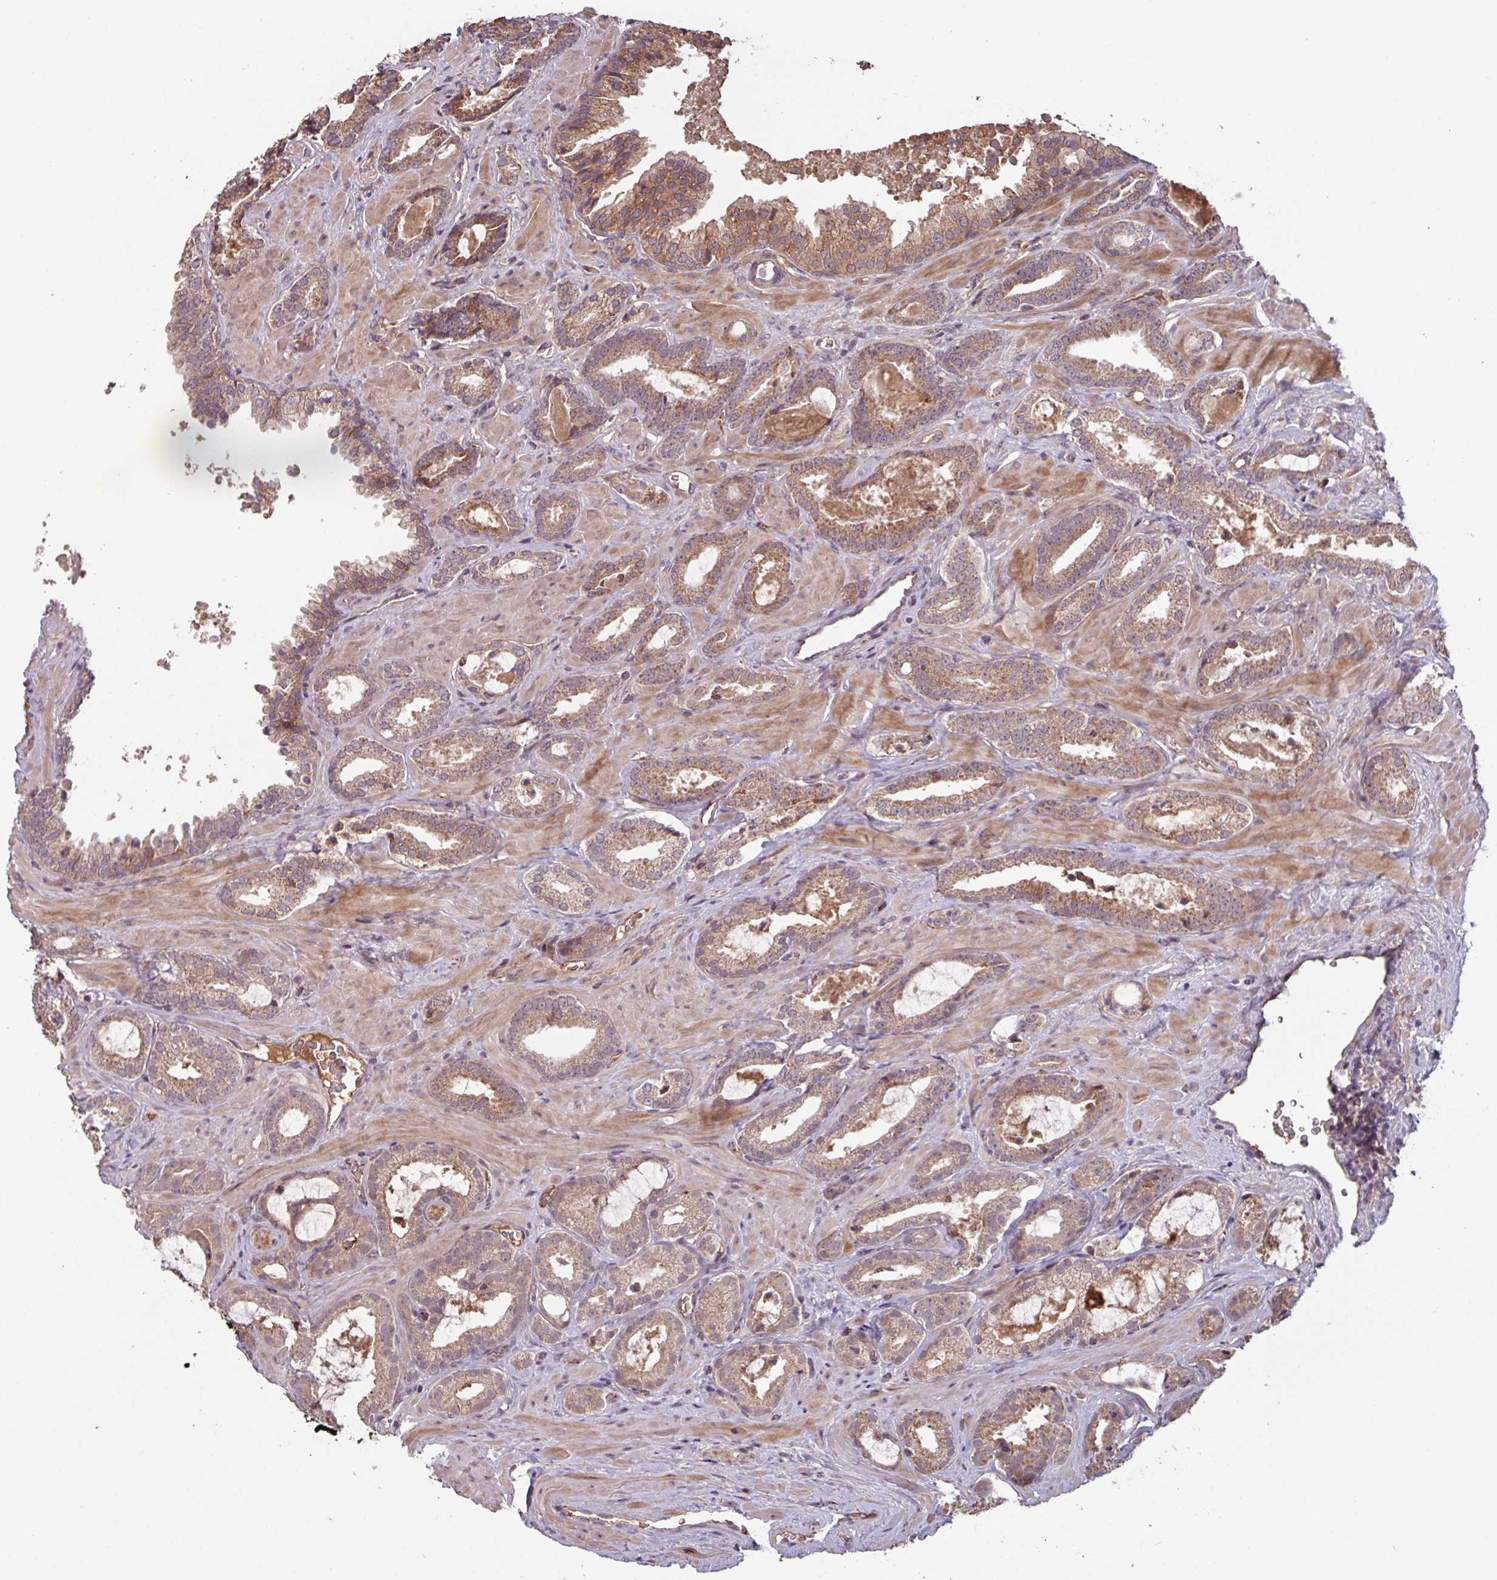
{"staining": {"intensity": "moderate", "quantity": ">75%", "location": "cytoplasmic/membranous"}, "tissue": "prostate cancer", "cell_type": "Tumor cells", "image_type": "cancer", "snomed": [{"axis": "morphology", "description": "Adenocarcinoma, Low grade"}, {"axis": "topography", "description": "Prostate"}], "caption": "Protein staining of prostate cancer (adenocarcinoma (low-grade)) tissue shows moderate cytoplasmic/membranous expression in approximately >75% of tumor cells.", "gene": "TMEM88", "patient": {"sex": "male", "age": 62}}